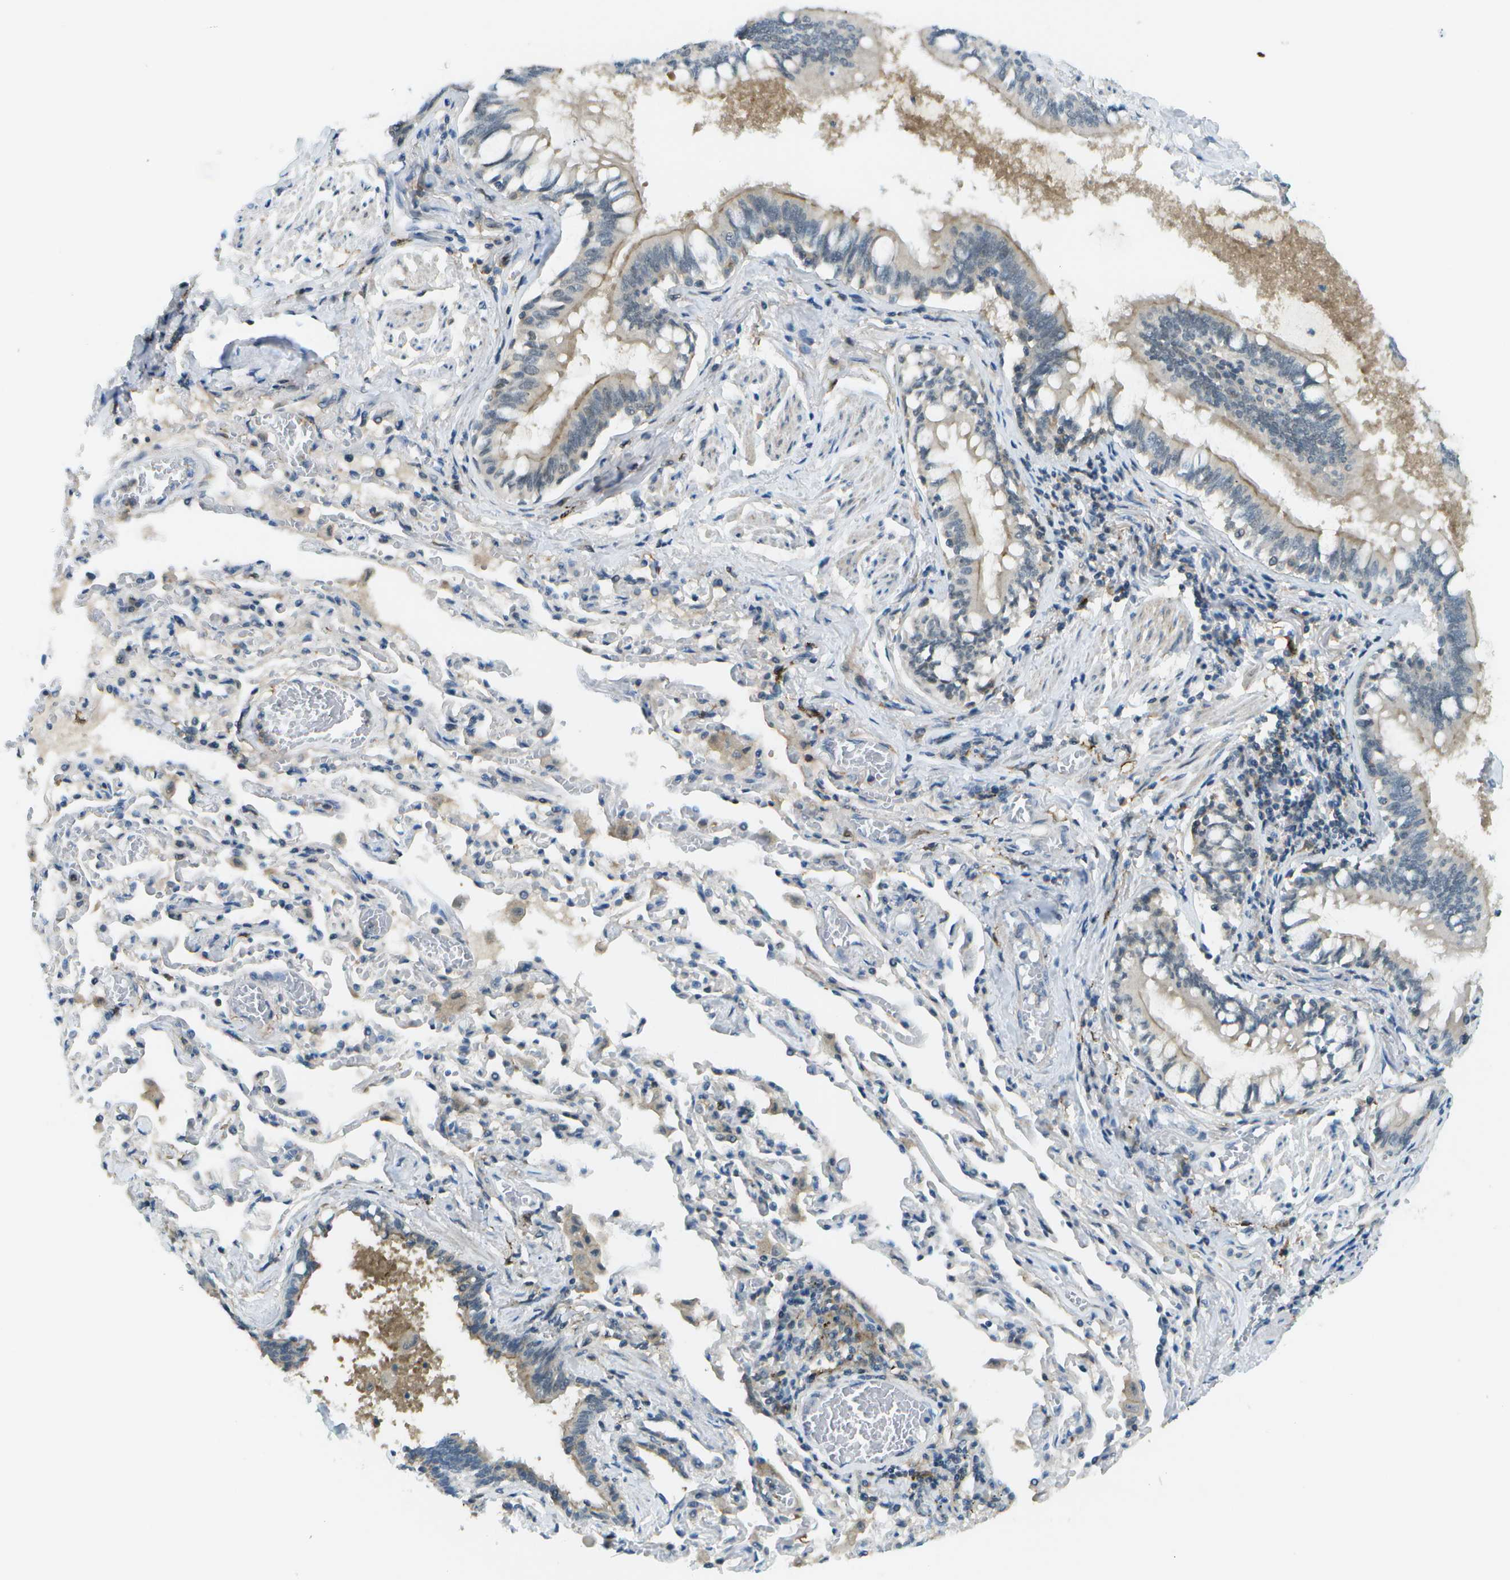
{"staining": {"intensity": "moderate", "quantity": "25%-75%", "location": "cytoplasmic/membranous"}, "tissue": "bronchus", "cell_type": "Respiratory epithelial cells", "image_type": "normal", "snomed": [{"axis": "morphology", "description": "Normal tissue, NOS"}, {"axis": "morphology", "description": "Inflammation, NOS"}, {"axis": "topography", "description": "Cartilage tissue"}, {"axis": "topography", "description": "Lung"}], "caption": "A medium amount of moderate cytoplasmic/membranous expression is seen in about 25%-75% of respiratory epithelial cells in normal bronchus.", "gene": "CDH23", "patient": {"sex": "male", "age": 71}}